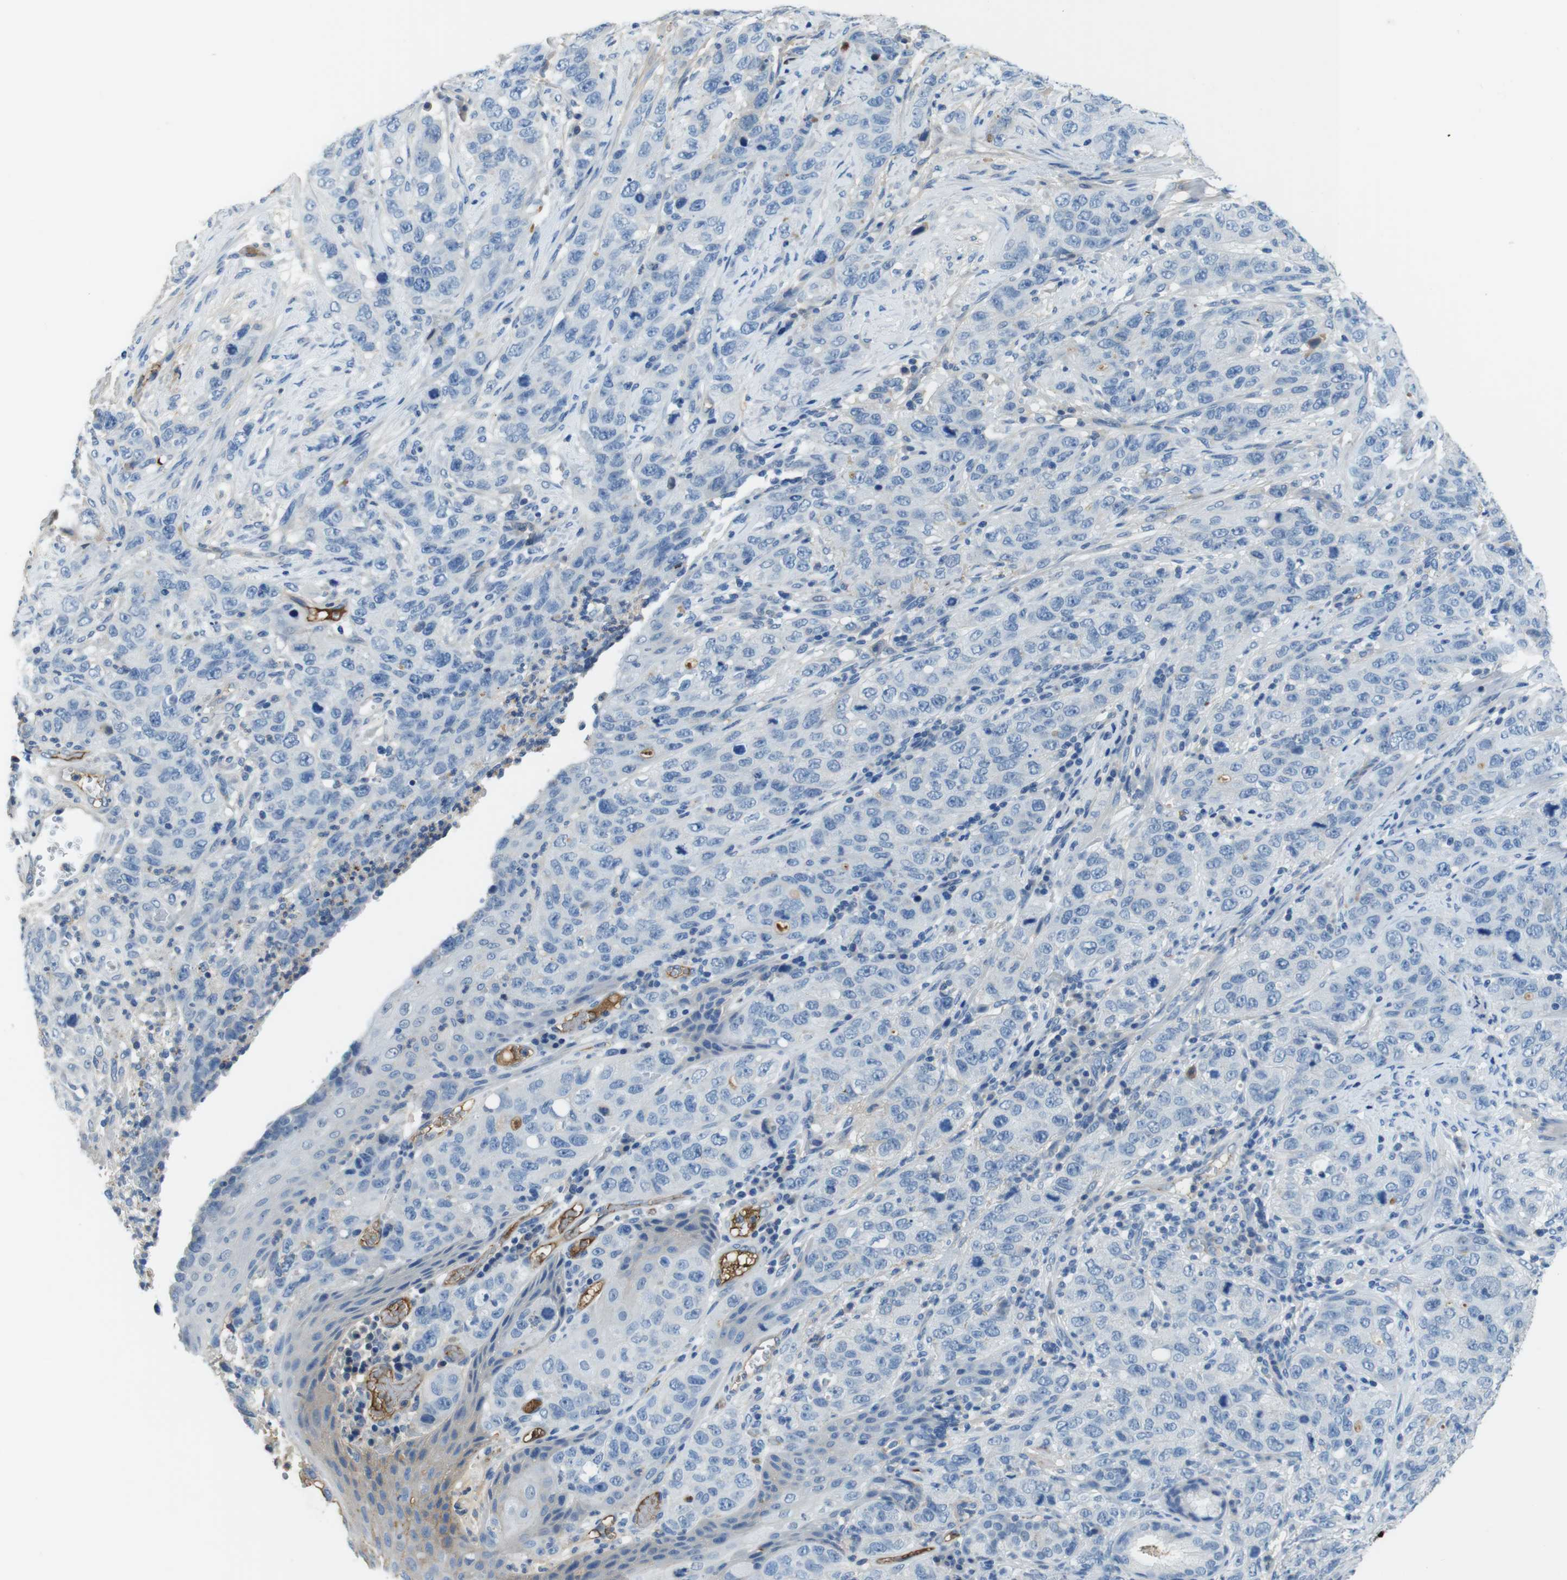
{"staining": {"intensity": "negative", "quantity": "none", "location": "none"}, "tissue": "stomach cancer", "cell_type": "Tumor cells", "image_type": "cancer", "snomed": [{"axis": "morphology", "description": "Adenocarcinoma, NOS"}, {"axis": "topography", "description": "Stomach"}], "caption": "Human adenocarcinoma (stomach) stained for a protein using IHC displays no staining in tumor cells.", "gene": "TMPRSS15", "patient": {"sex": "male", "age": 48}}